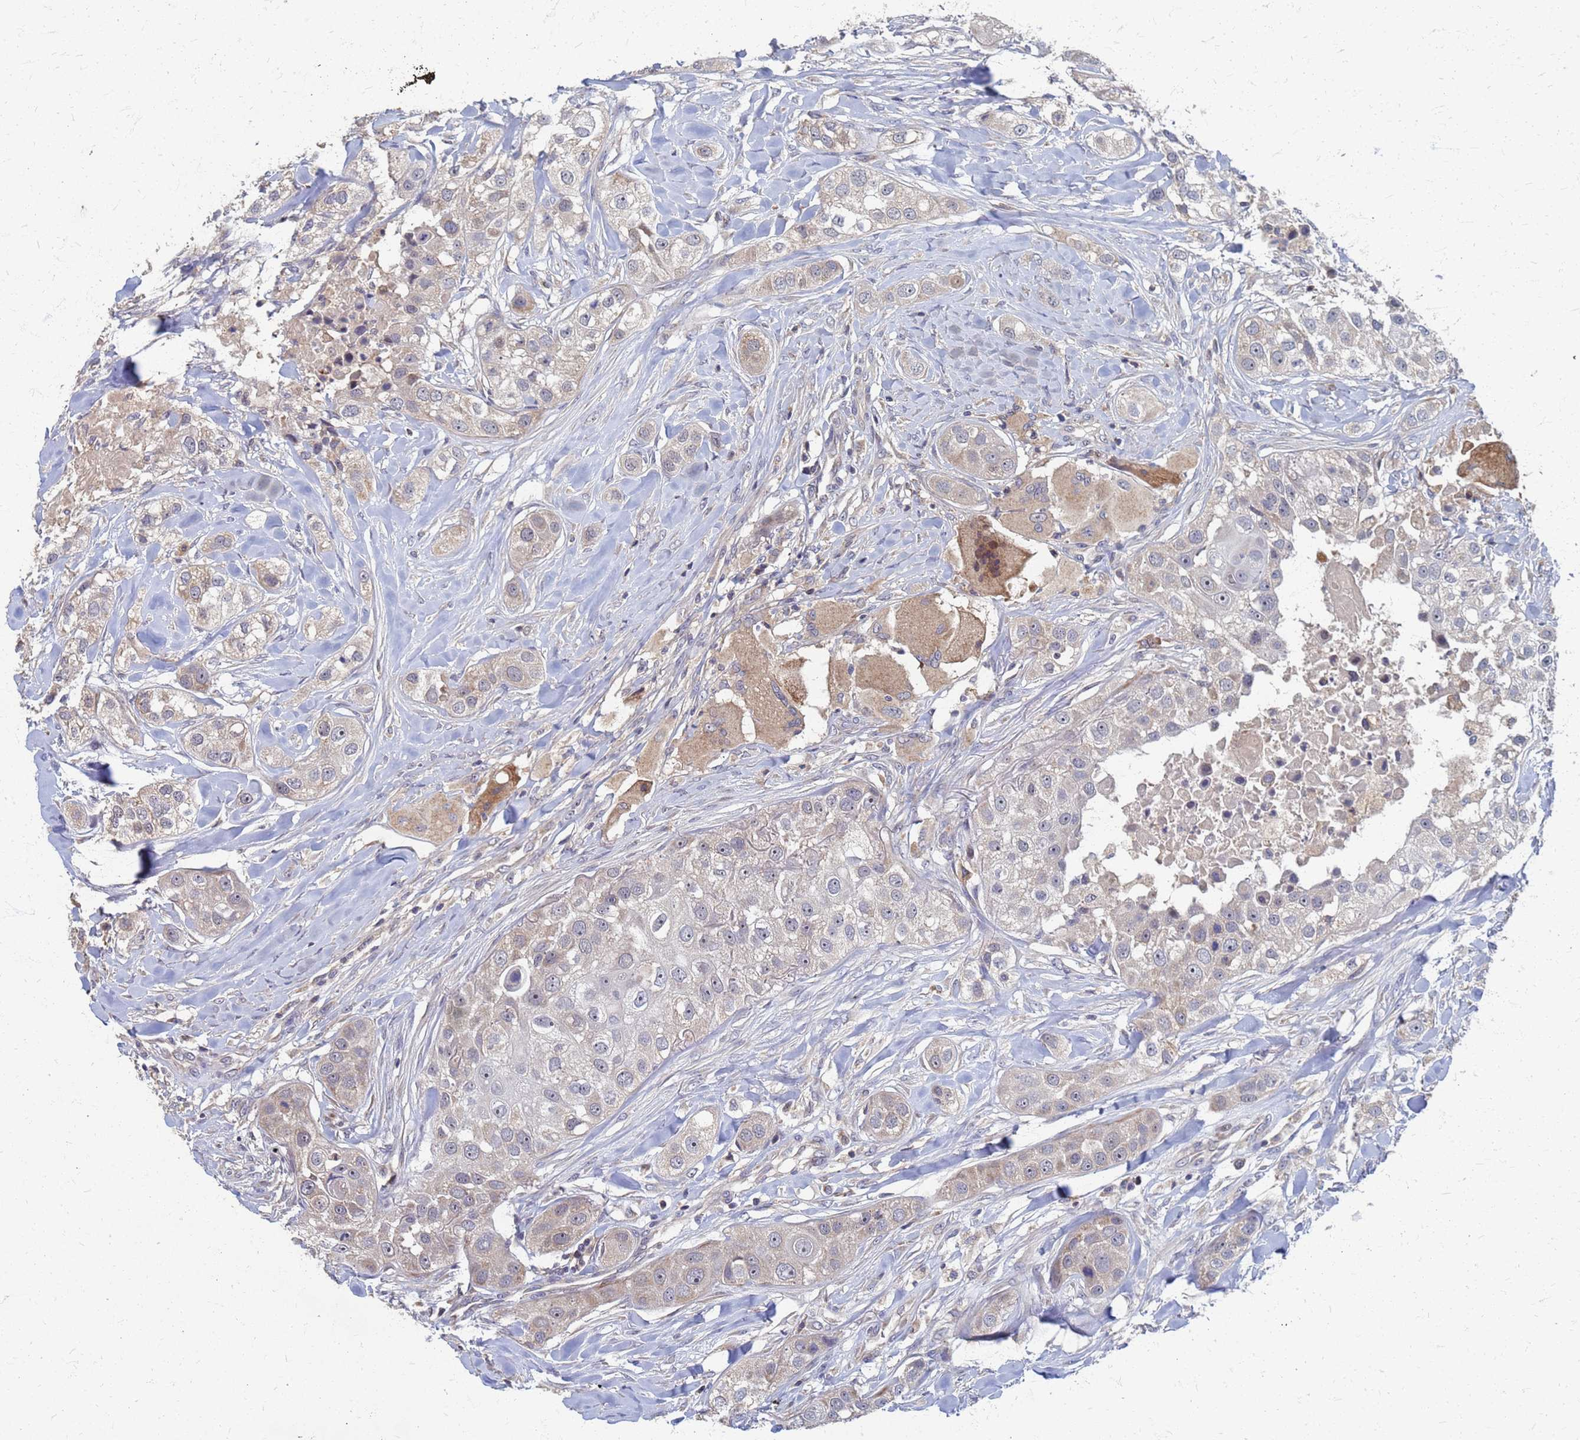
{"staining": {"intensity": "weak", "quantity": "25%-75%", "location": "cytoplasmic/membranous"}, "tissue": "head and neck cancer", "cell_type": "Tumor cells", "image_type": "cancer", "snomed": [{"axis": "morphology", "description": "Normal tissue, NOS"}, {"axis": "morphology", "description": "Squamous cell carcinoma, NOS"}, {"axis": "topography", "description": "Skeletal muscle"}, {"axis": "topography", "description": "Head-Neck"}], "caption": "Head and neck cancer (squamous cell carcinoma) stained with a protein marker shows weak staining in tumor cells.", "gene": "ATPAF1", "patient": {"sex": "male", "age": 51}}